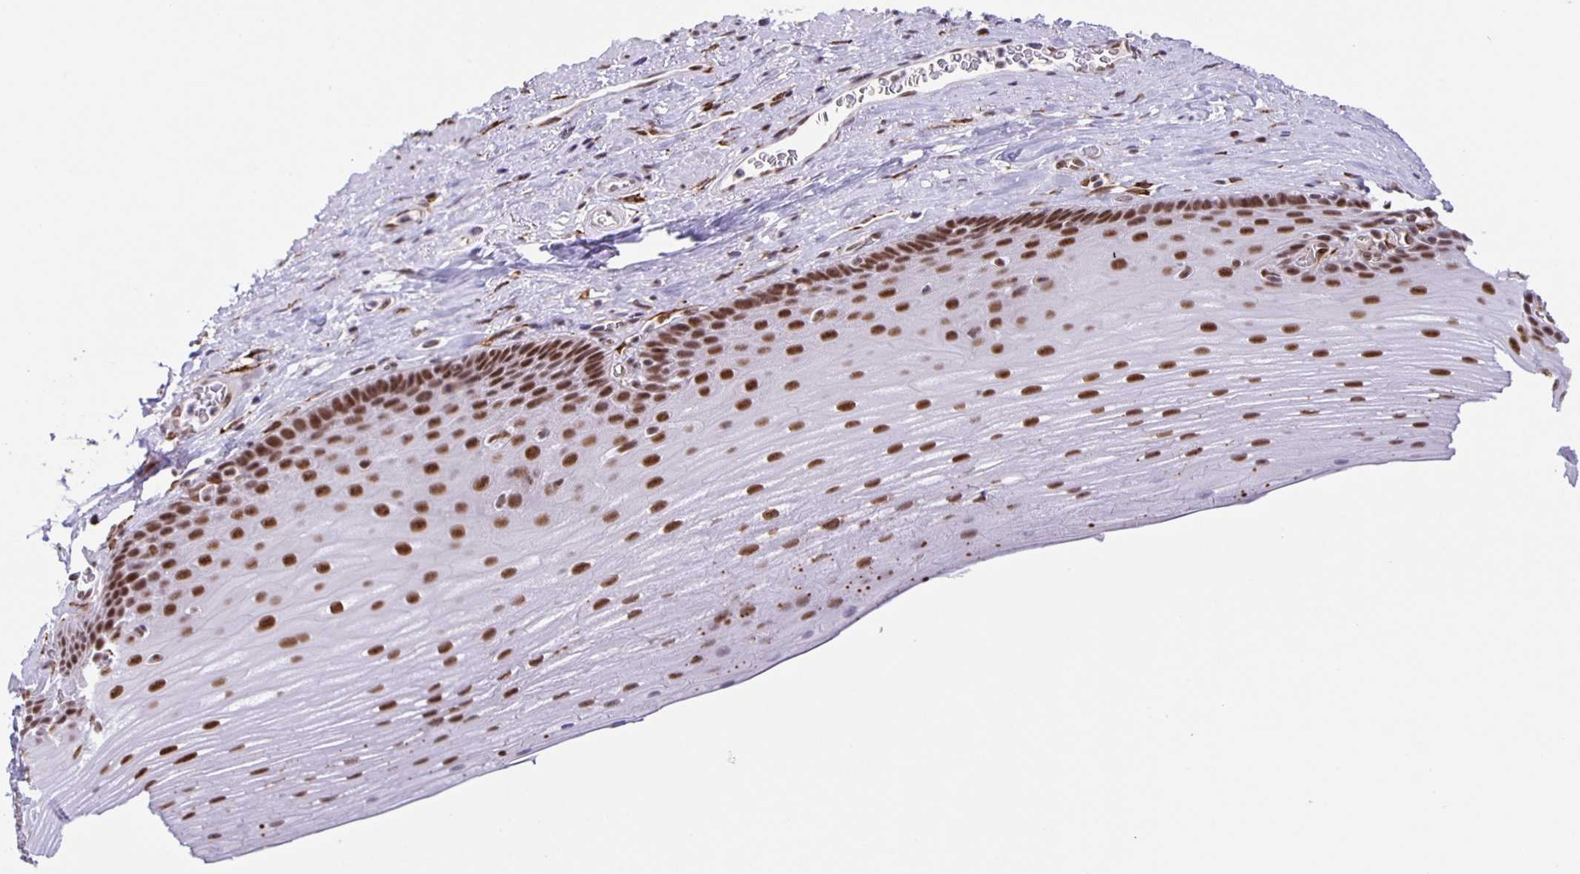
{"staining": {"intensity": "strong", "quantity": ">75%", "location": "nuclear"}, "tissue": "esophagus", "cell_type": "Squamous epithelial cells", "image_type": "normal", "snomed": [{"axis": "morphology", "description": "Normal tissue, NOS"}, {"axis": "topography", "description": "Esophagus"}], "caption": "The image shows immunohistochemical staining of unremarkable esophagus. There is strong nuclear expression is present in approximately >75% of squamous epithelial cells.", "gene": "ZRANB2", "patient": {"sex": "male", "age": 62}}